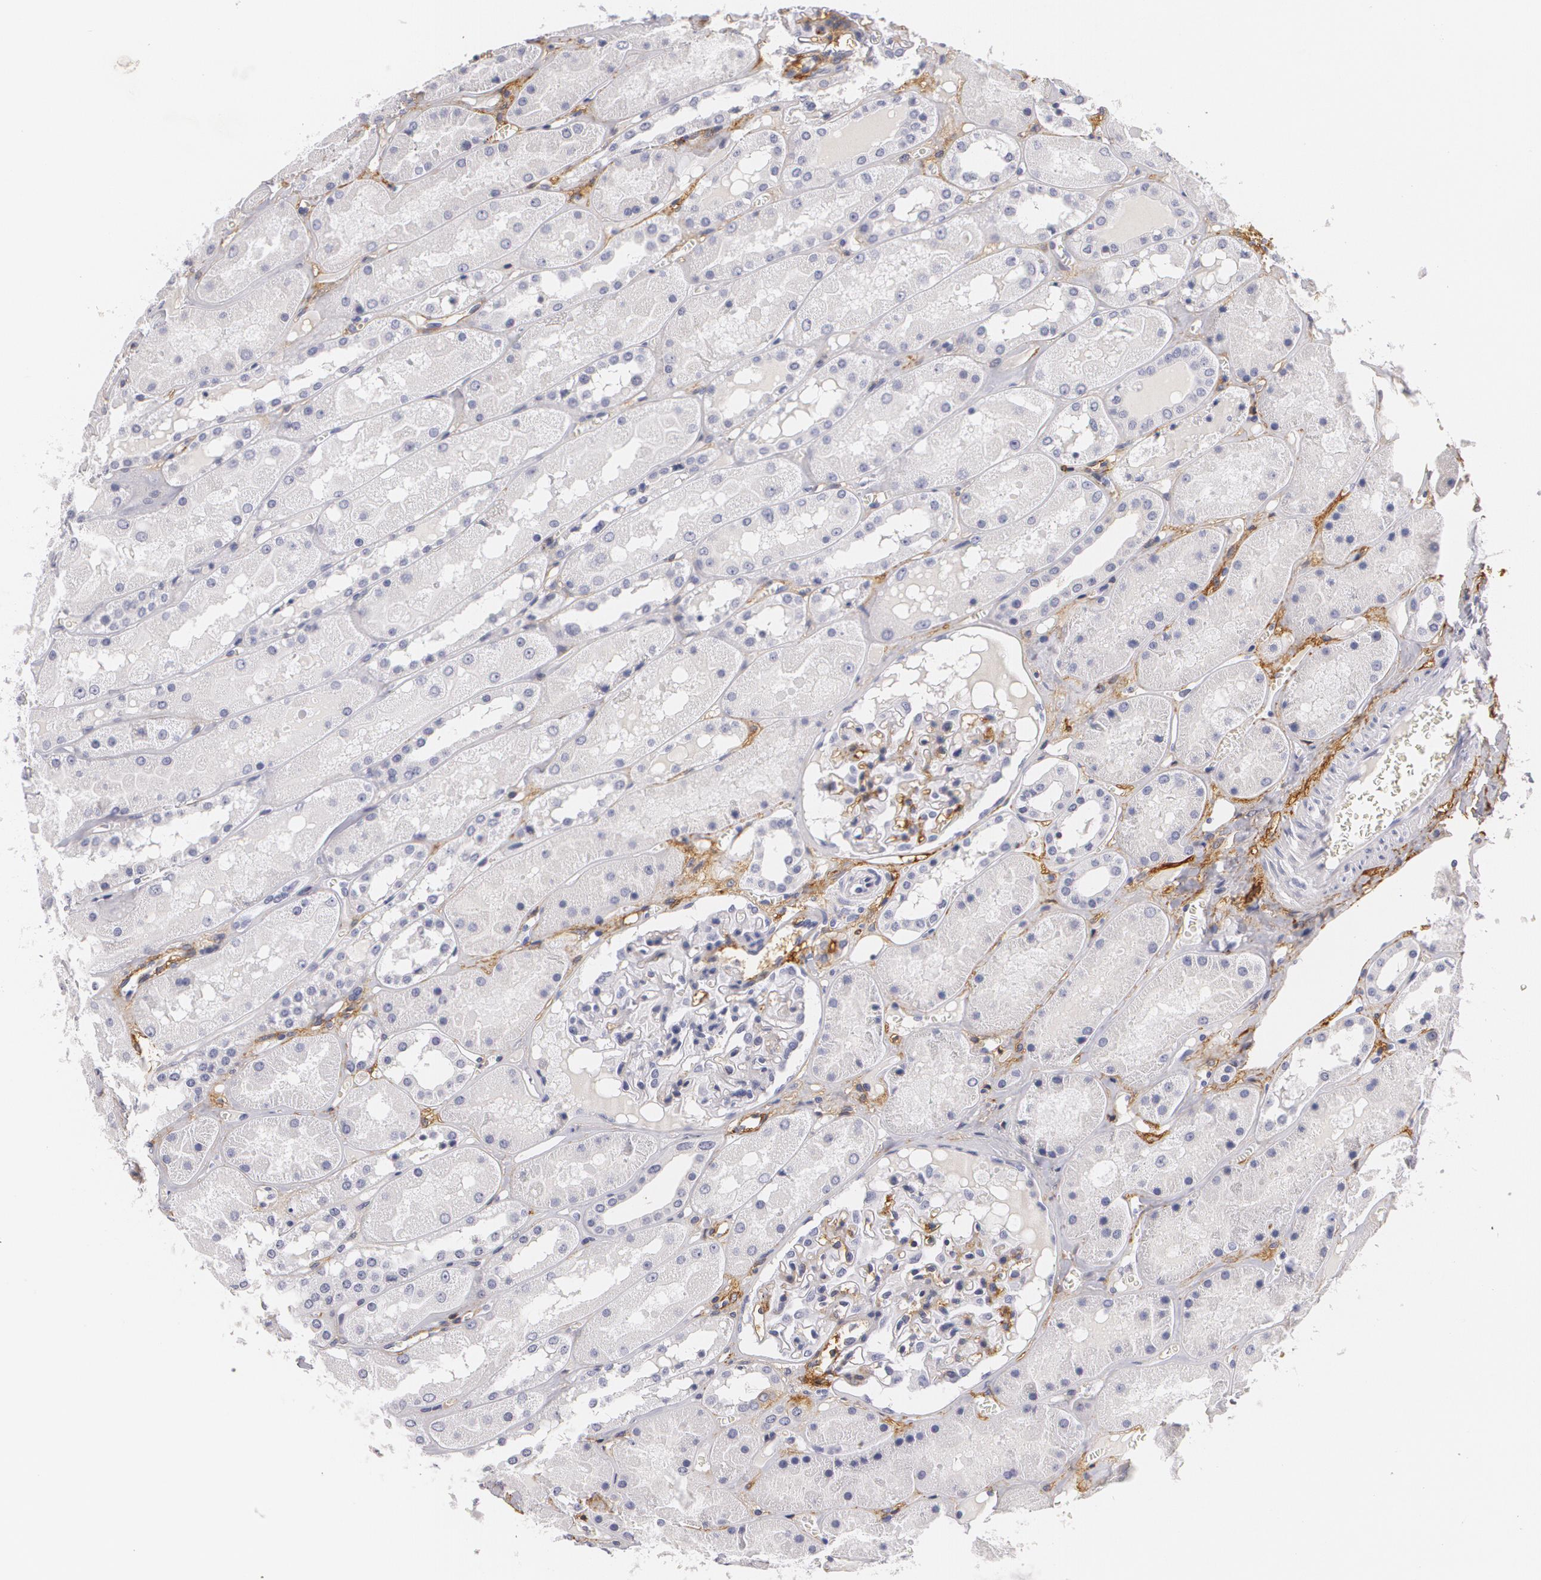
{"staining": {"intensity": "negative", "quantity": "none", "location": "none"}, "tissue": "kidney", "cell_type": "Cells in glomeruli", "image_type": "normal", "snomed": [{"axis": "morphology", "description": "Normal tissue, NOS"}, {"axis": "topography", "description": "Kidney"}], "caption": "Immunohistochemistry (IHC) micrograph of unremarkable kidney: kidney stained with DAB (3,3'-diaminobenzidine) demonstrates no significant protein positivity in cells in glomeruli.", "gene": "NGFR", "patient": {"sex": "male", "age": 36}}